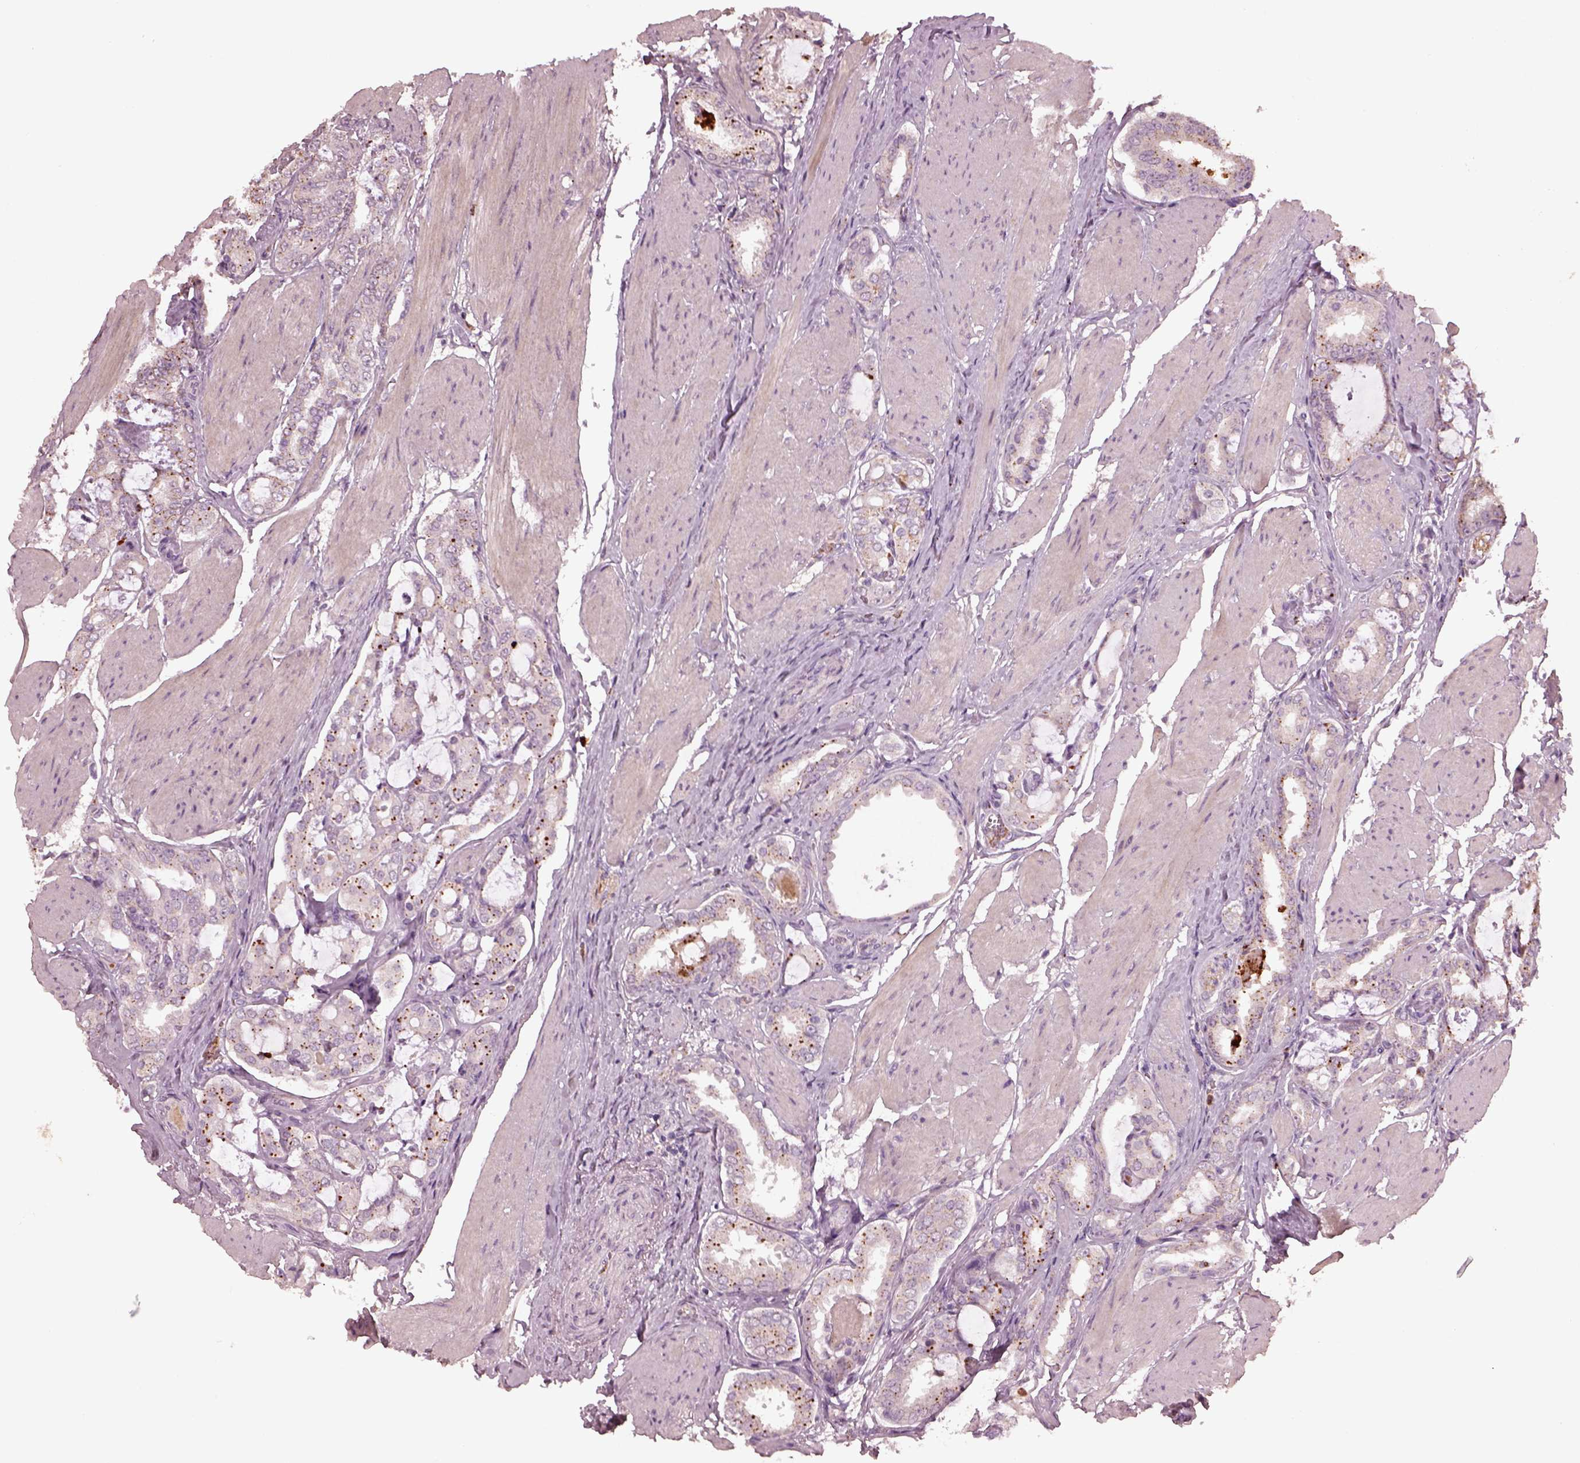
{"staining": {"intensity": "negative", "quantity": "none", "location": "none"}, "tissue": "prostate cancer", "cell_type": "Tumor cells", "image_type": "cancer", "snomed": [{"axis": "morphology", "description": "Adenocarcinoma, High grade"}, {"axis": "topography", "description": "Prostate"}], "caption": "High-grade adenocarcinoma (prostate) was stained to show a protein in brown. There is no significant staining in tumor cells.", "gene": "RUFY3", "patient": {"sex": "male", "age": 63}}